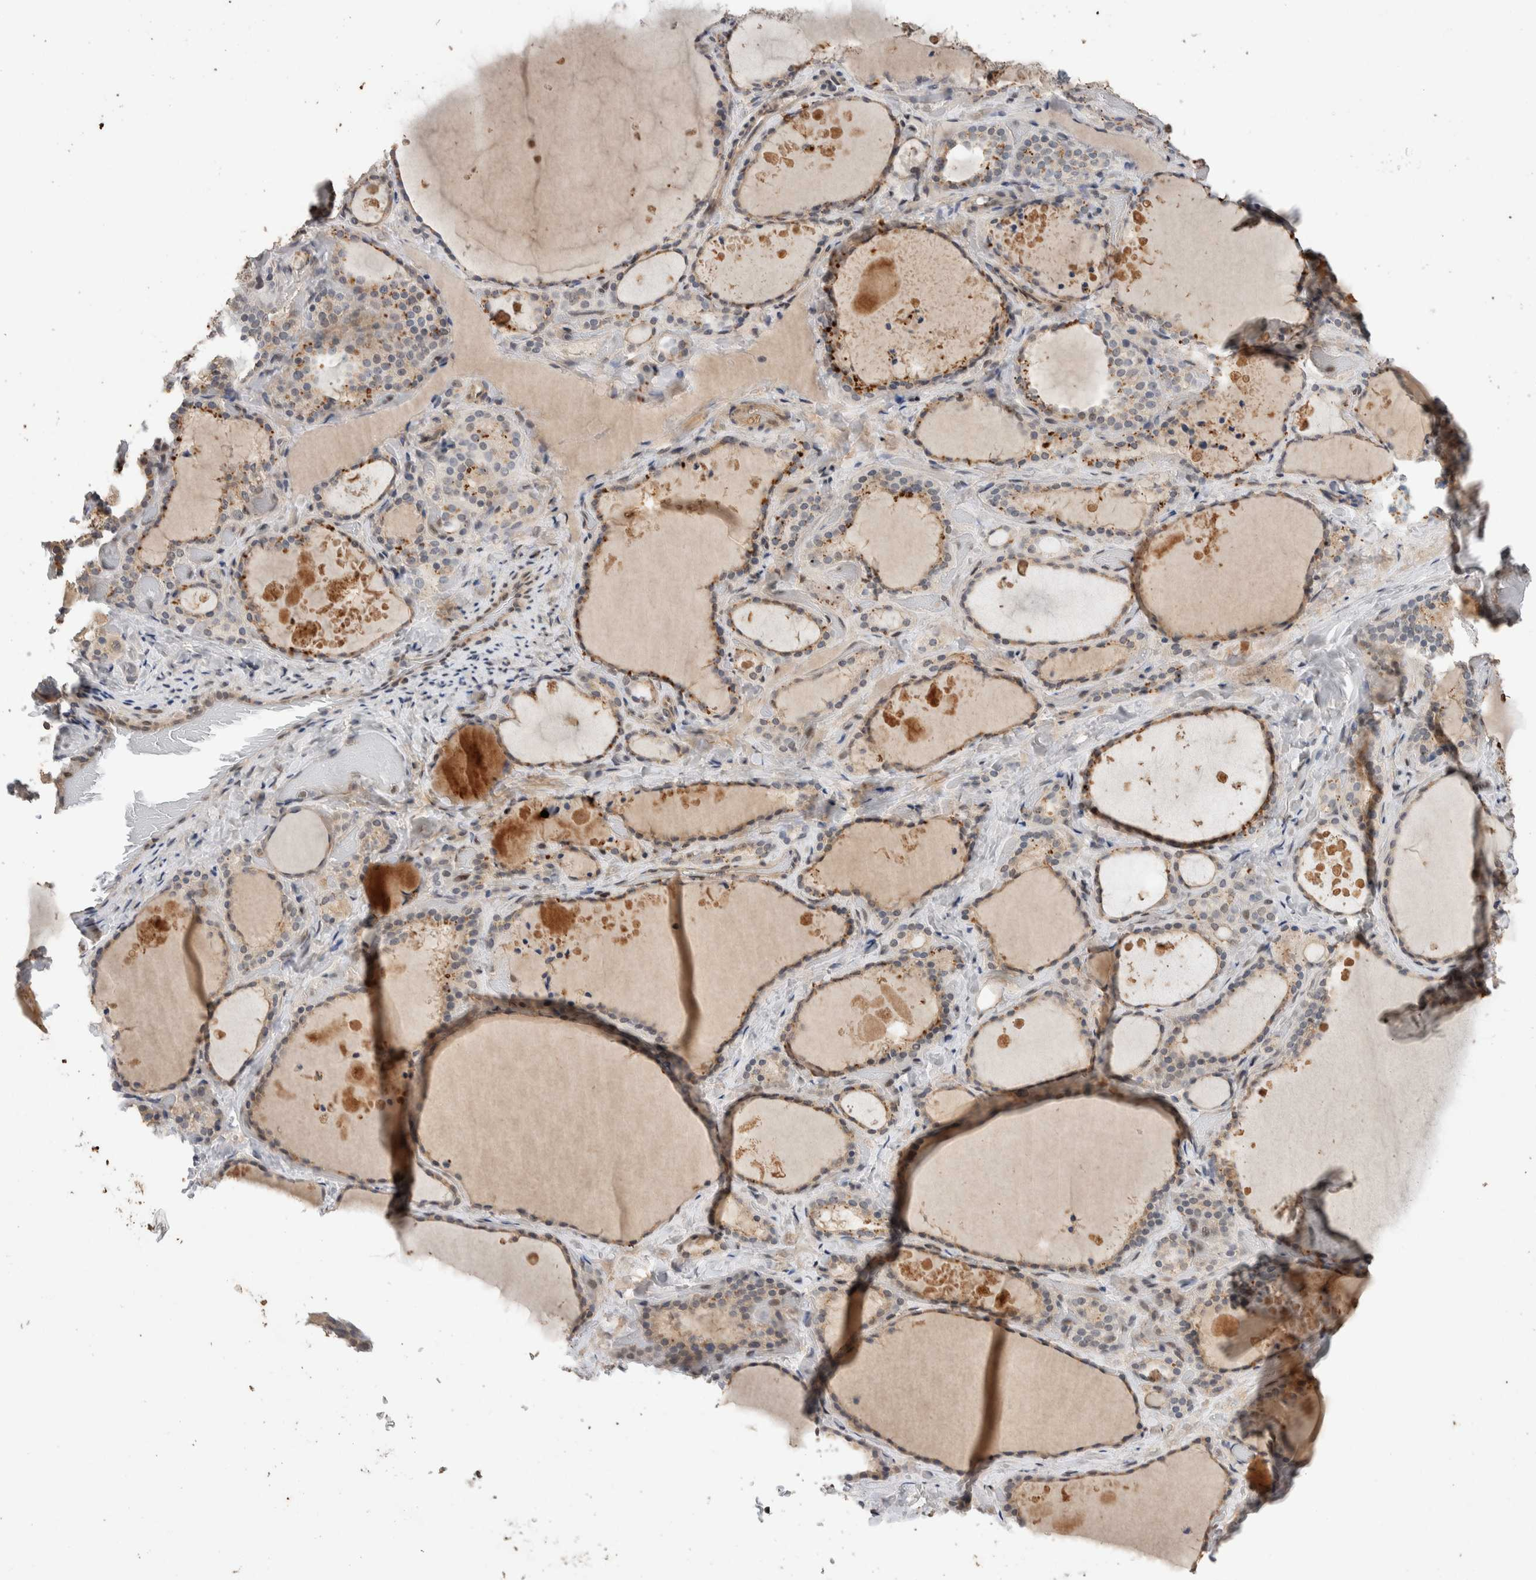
{"staining": {"intensity": "weak", "quantity": ">75%", "location": "cytoplasmic/membranous"}, "tissue": "thyroid gland", "cell_type": "Glandular cells", "image_type": "normal", "snomed": [{"axis": "morphology", "description": "Normal tissue, NOS"}, {"axis": "topography", "description": "Thyroid gland"}], "caption": "Immunohistochemistry (DAB (3,3'-diaminobenzidine)) staining of normal human thyroid gland demonstrates weak cytoplasmic/membranous protein expression in approximately >75% of glandular cells.", "gene": "CYSRT1", "patient": {"sex": "female", "age": 44}}